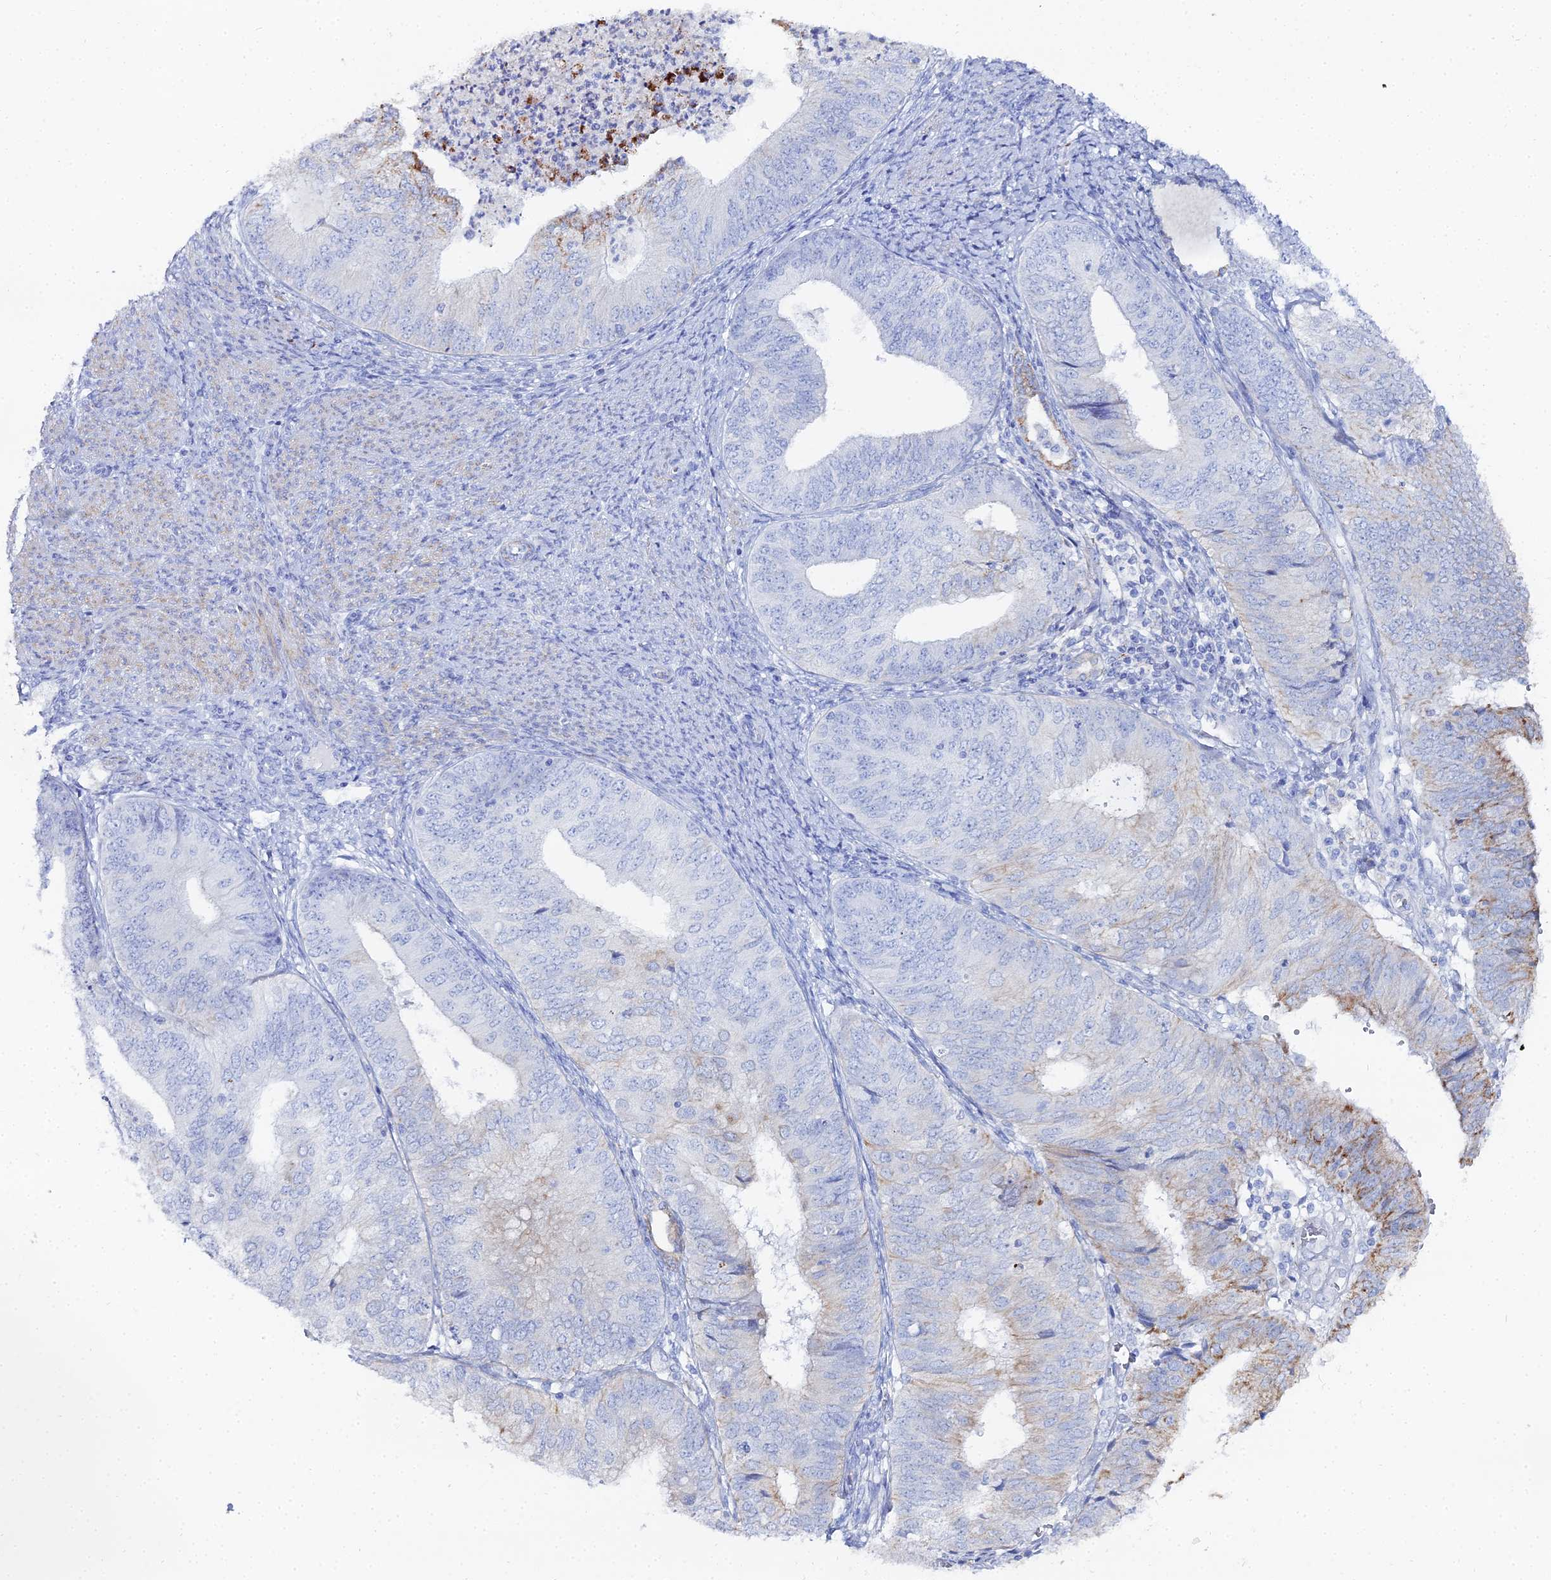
{"staining": {"intensity": "moderate", "quantity": "<25%", "location": "cytoplasmic/membranous"}, "tissue": "endometrial cancer", "cell_type": "Tumor cells", "image_type": "cancer", "snomed": [{"axis": "morphology", "description": "Adenocarcinoma, NOS"}, {"axis": "topography", "description": "Endometrium"}], "caption": "Endometrial adenocarcinoma stained for a protein displays moderate cytoplasmic/membranous positivity in tumor cells.", "gene": "DHX34", "patient": {"sex": "female", "age": 68}}